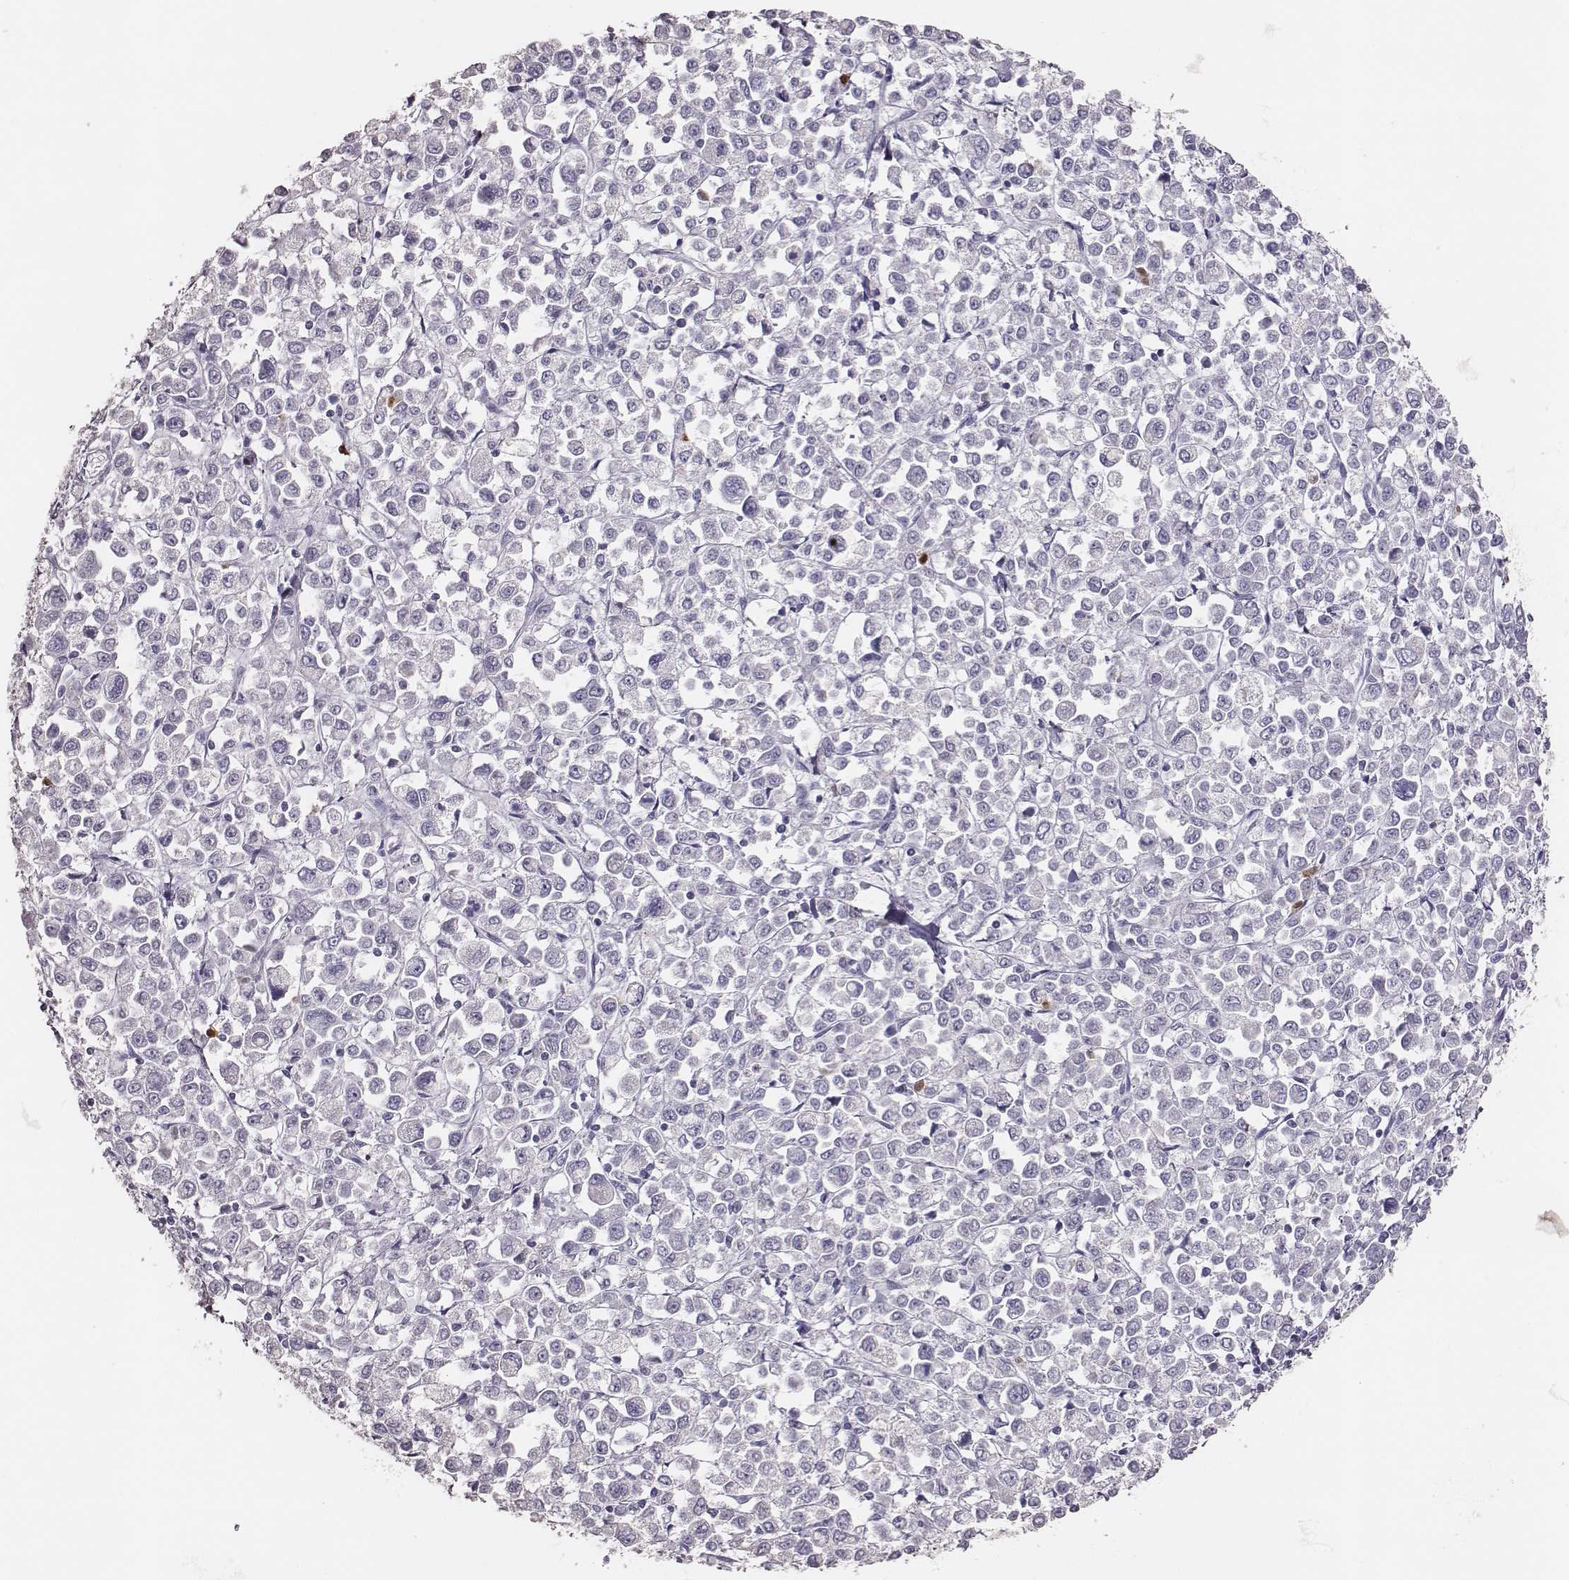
{"staining": {"intensity": "negative", "quantity": "none", "location": "none"}, "tissue": "stomach cancer", "cell_type": "Tumor cells", "image_type": "cancer", "snomed": [{"axis": "morphology", "description": "Adenocarcinoma, NOS"}, {"axis": "topography", "description": "Stomach, upper"}], "caption": "The immunohistochemistry photomicrograph has no significant staining in tumor cells of adenocarcinoma (stomach) tissue. Brightfield microscopy of immunohistochemistry (IHC) stained with DAB (brown) and hematoxylin (blue), captured at high magnification.", "gene": "P2RY10", "patient": {"sex": "male", "age": 70}}